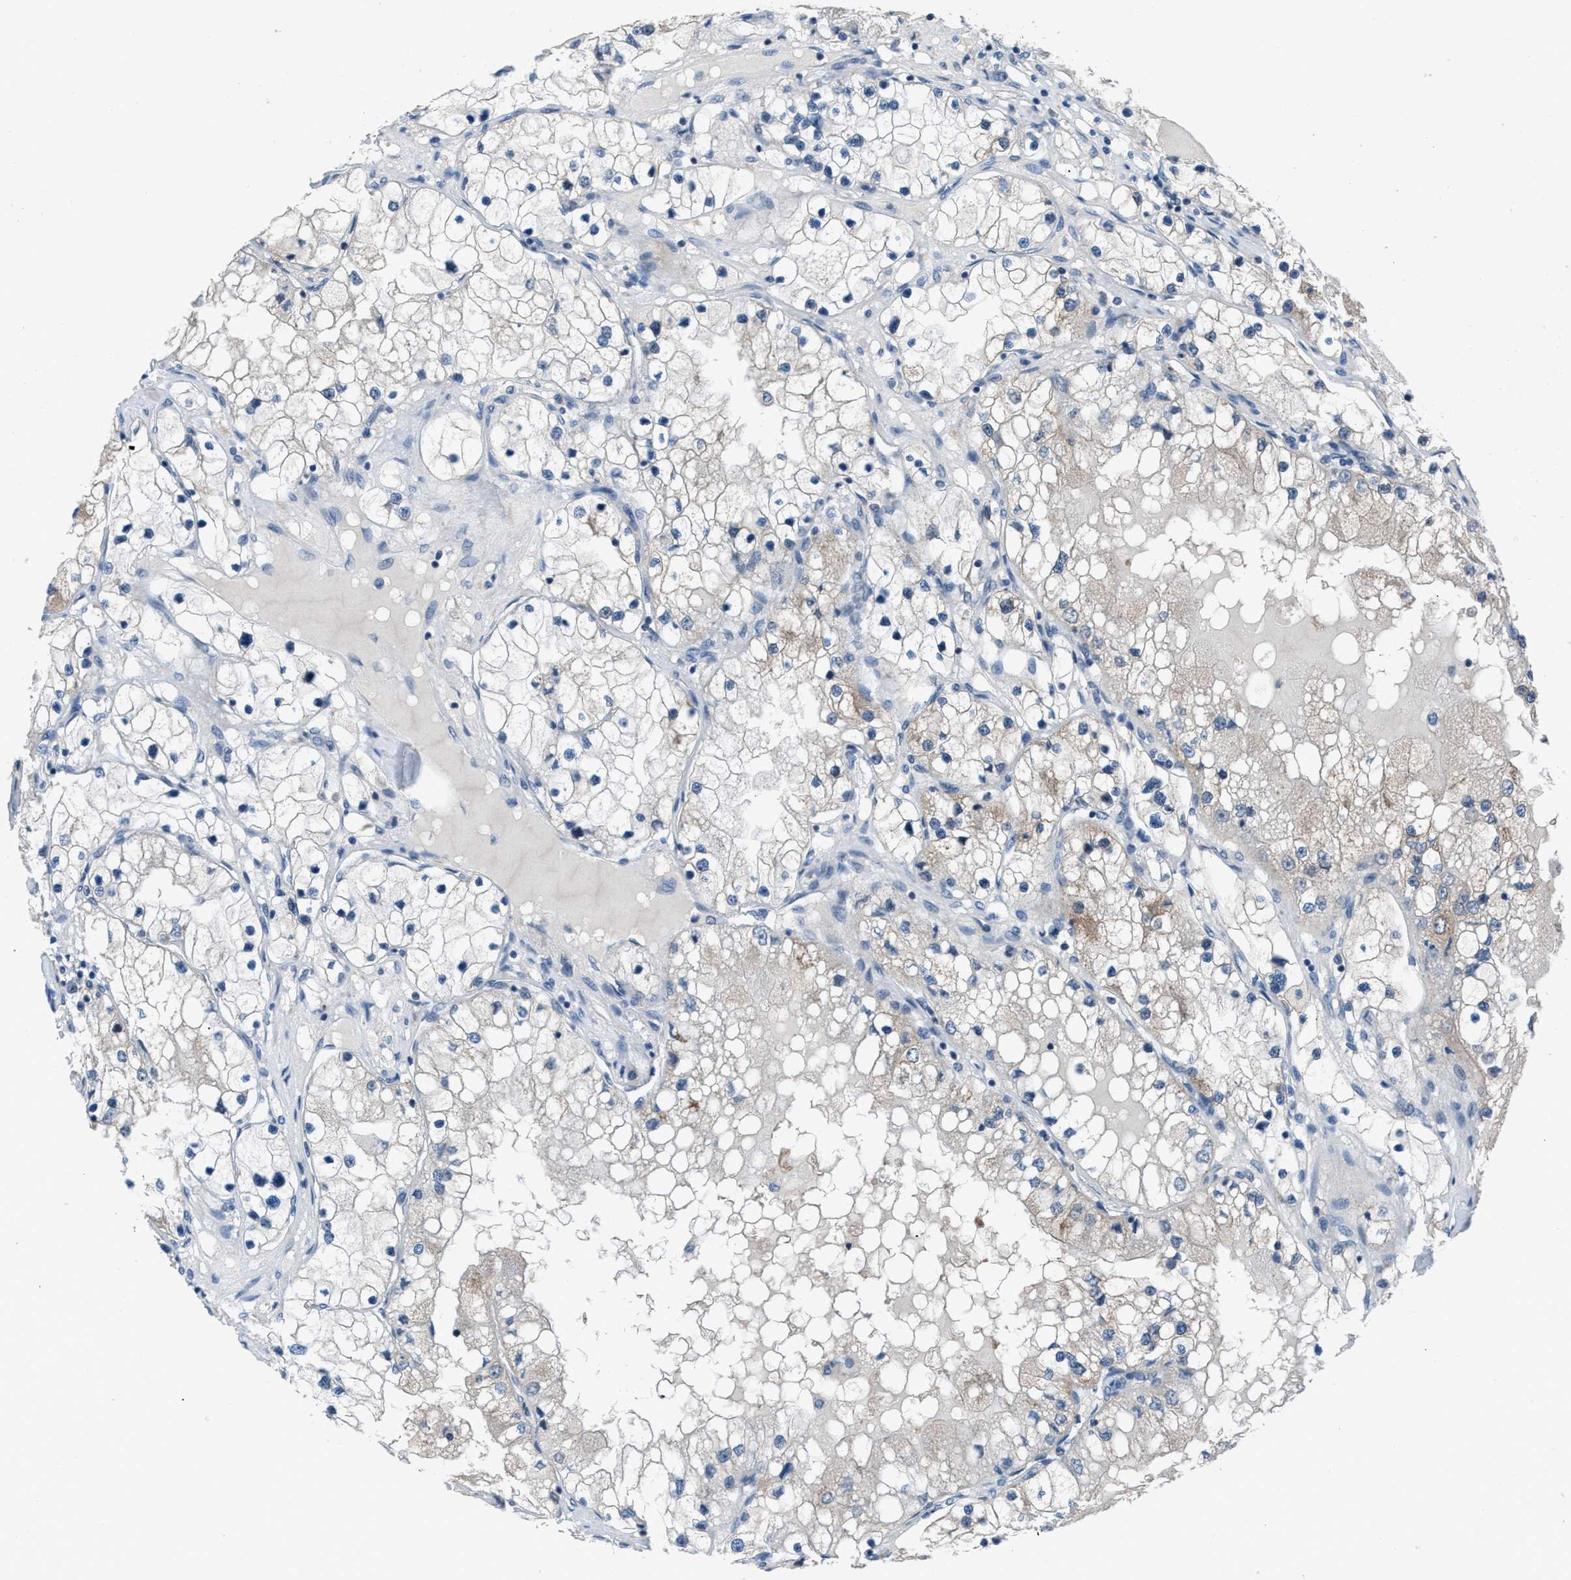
{"staining": {"intensity": "negative", "quantity": "none", "location": "none"}, "tissue": "renal cancer", "cell_type": "Tumor cells", "image_type": "cancer", "snomed": [{"axis": "morphology", "description": "Adenocarcinoma, NOS"}, {"axis": "topography", "description": "Kidney"}], "caption": "Immunohistochemistry histopathology image of human renal cancer stained for a protein (brown), which exhibits no positivity in tumor cells. (DAB (3,3'-diaminobenzidine) IHC visualized using brightfield microscopy, high magnification).", "gene": "ANAPC11", "patient": {"sex": "male", "age": 68}}